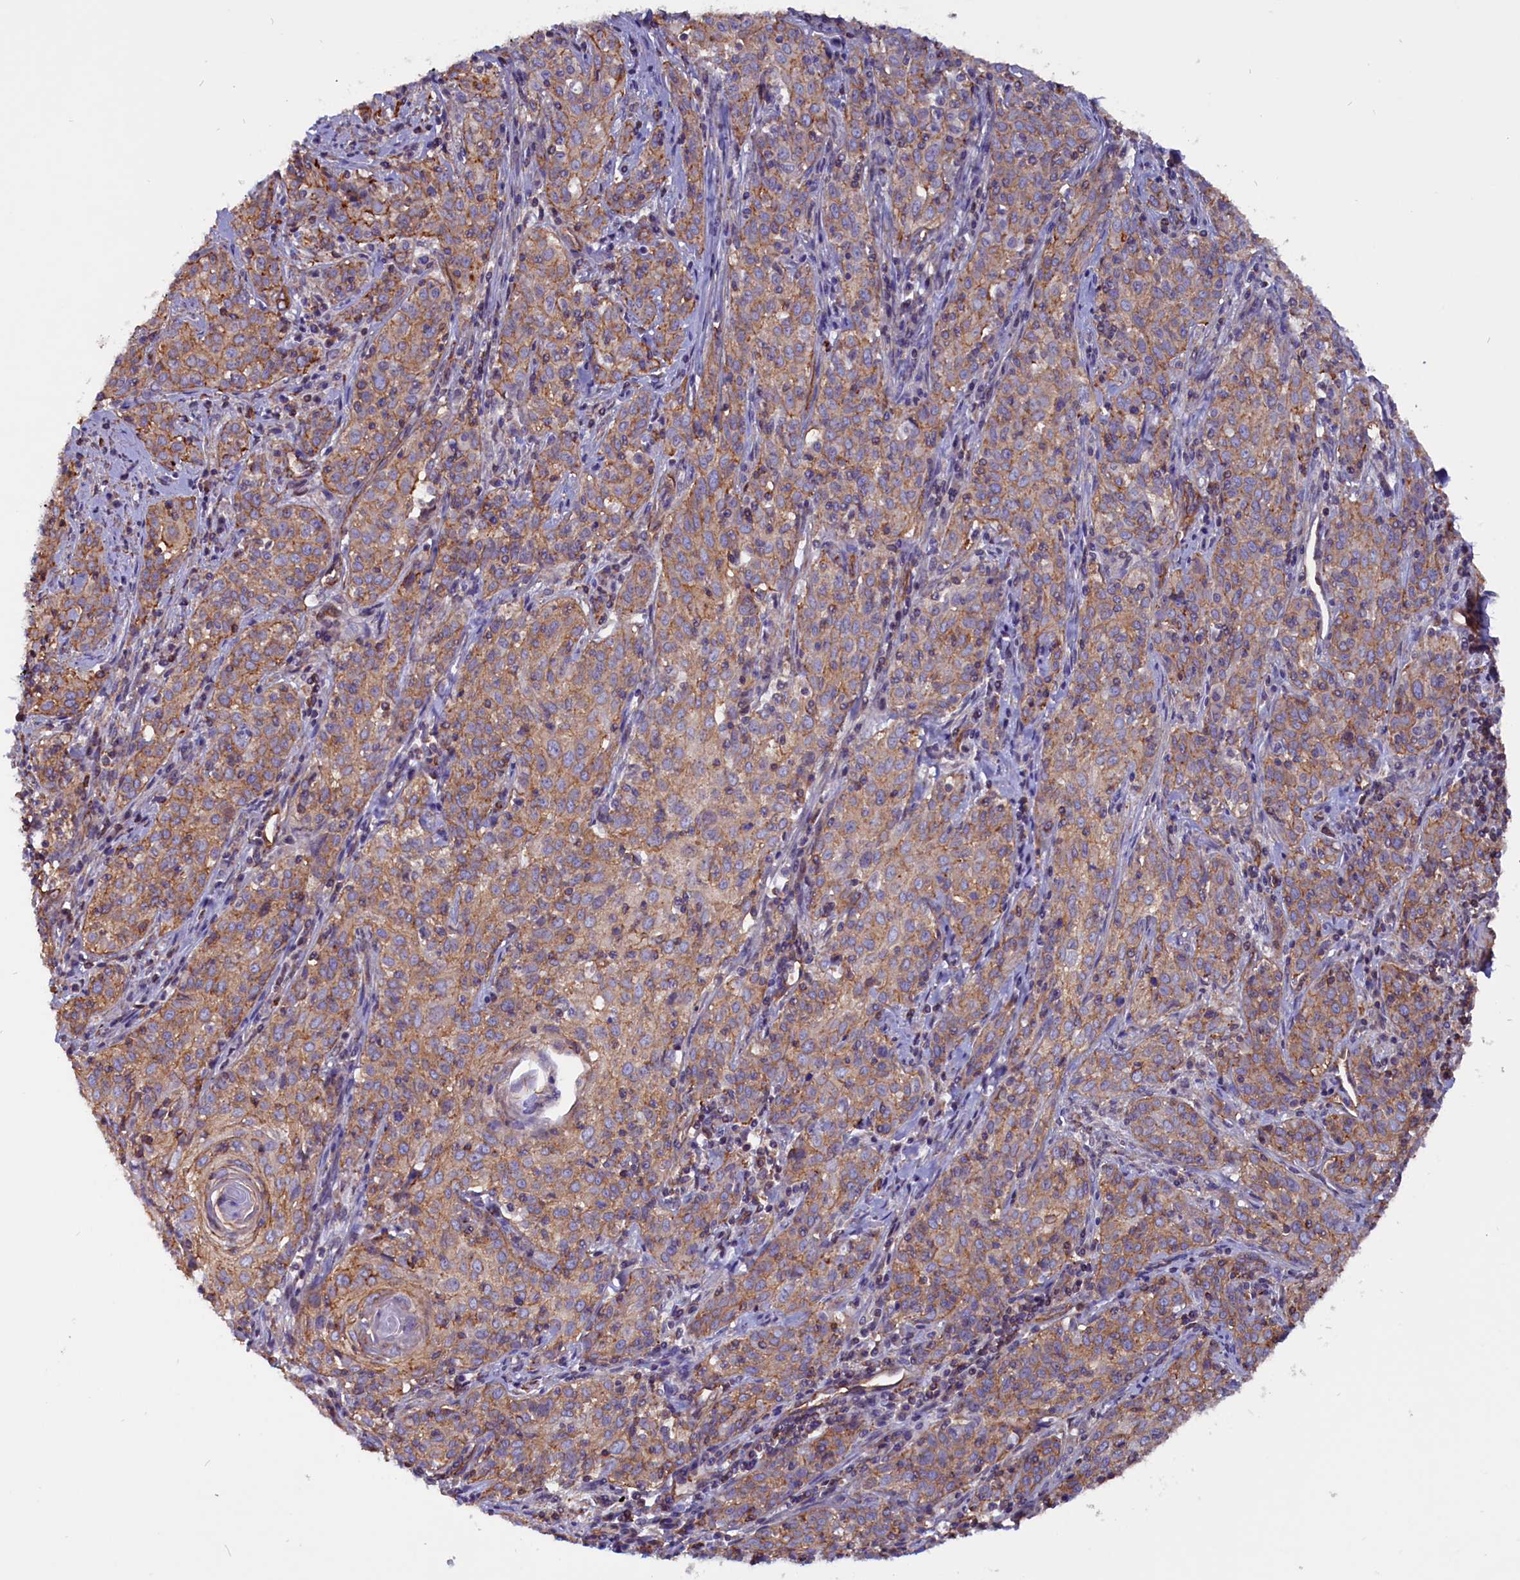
{"staining": {"intensity": "moderate", "quantity": "25%-75%", "location": "cytoplasmic/membranous"}, "tissue": "cervical cancer", "cell_type": "Tumor cells", "image_type": "cancer", "snomed": [{"axis": "morphology", "description": "Squamous cell carcinoma, NOS"}, {"axis": "topography", "description": "Cervix"}], "caption": "Protein staining displays moderate cytoplasmic/membranous expression in approximately 25%-75% of tumor cells in cervical cancer (squamous cell carcinoma). The protein is shown in brown color, while the nuclei are stained blue.", "gene": "ZNF749", "patient": {"sex": "female", "age": 57}}